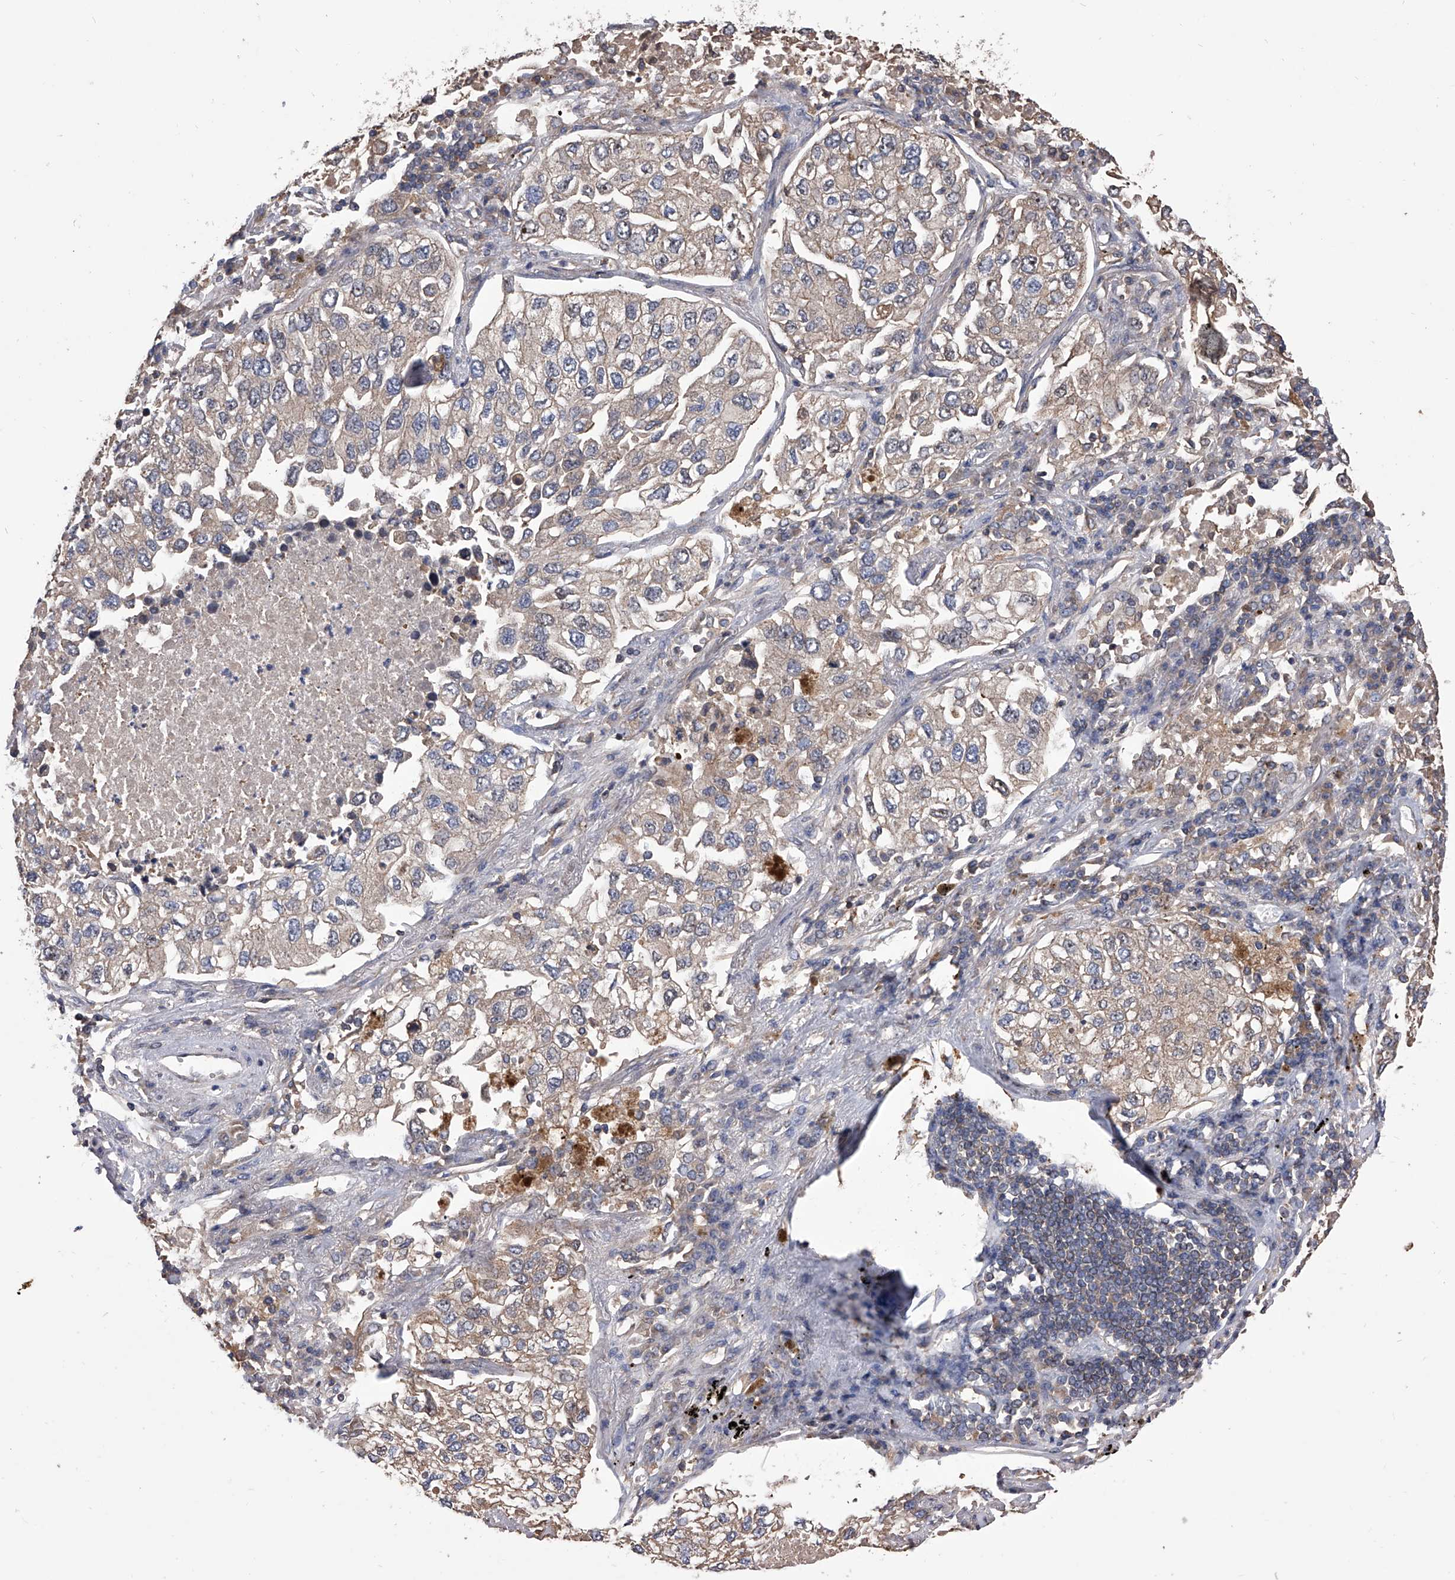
{"staining": {"intensity": "weak", "quantity": ">75%", "location": "cytoplasmic/membranous"}, "tissue": "lung cancer", "cell_type": "Tumor cells", "image_type": "cancer", "snomed": [{"axis": "morphology", "description": "Adenocarcinoma, NOS"}, {"axis": "topography", "description": "Lung"}], "caption": "Weak cytoplasmic/membranous expression for a protein is present in about >75% of tumor cells of adenocarcinoma (lung) using immunohistochemistry.", "gene": "CUL7", "patient": {"sex": "male", "age": 63}}